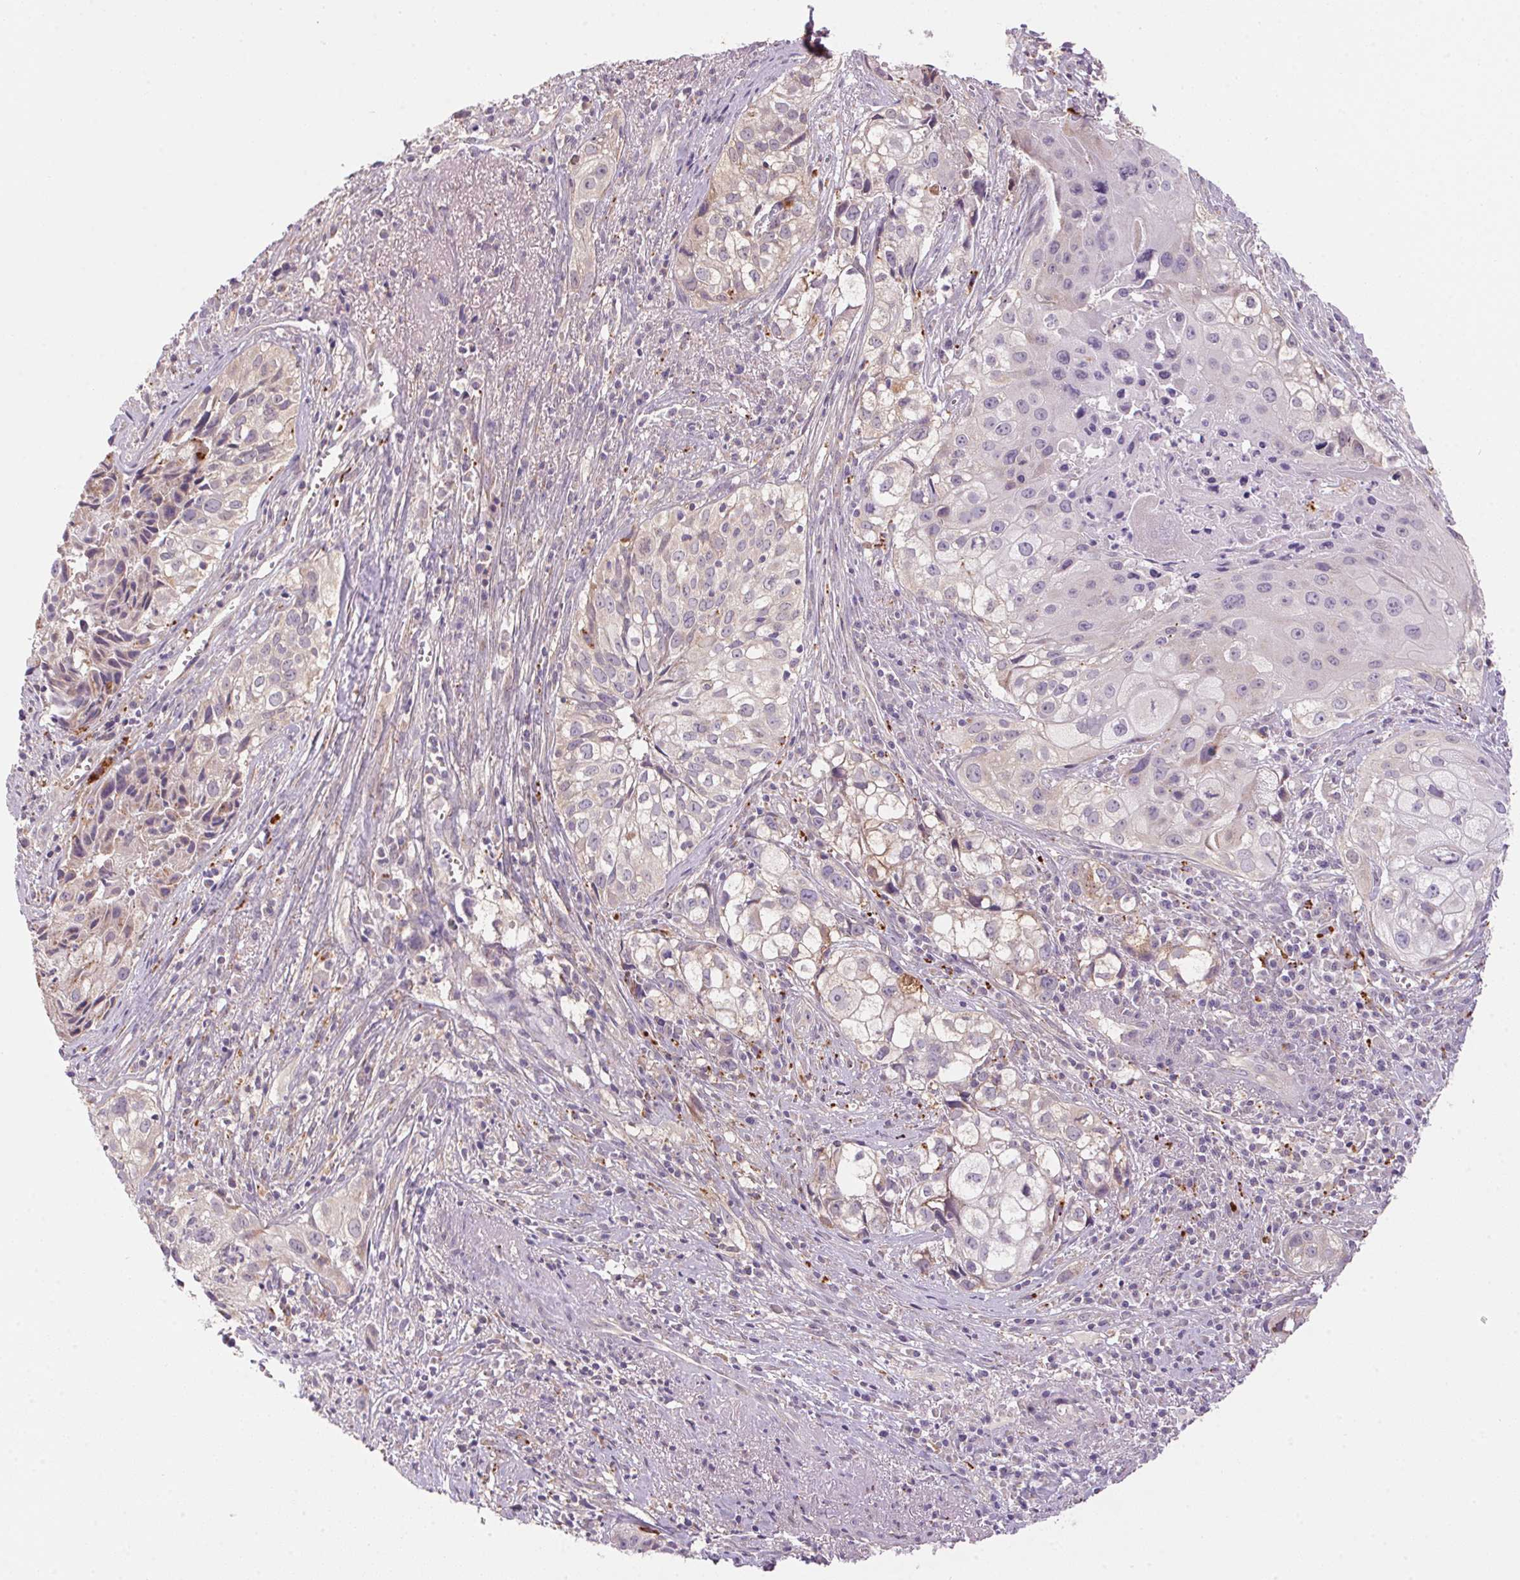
{"staining": {"intensity": "negative", "quantity": "none", "location": "none"}, "tissue": "cervical cancer", "cell_type": "Tumor cells", "image_type": "cancer", "snomed": [{"axis": "morphology", "description": "Squamous cell carcinoma, NOS"}, {"axis": "topography", "description": "Cervix"}], "caption": "Tumor cells show no significant protein expression in squamous cell carcinoma (cervical).", "gene": "ADH5", "patient": {"sex": "female", "age": 53}}